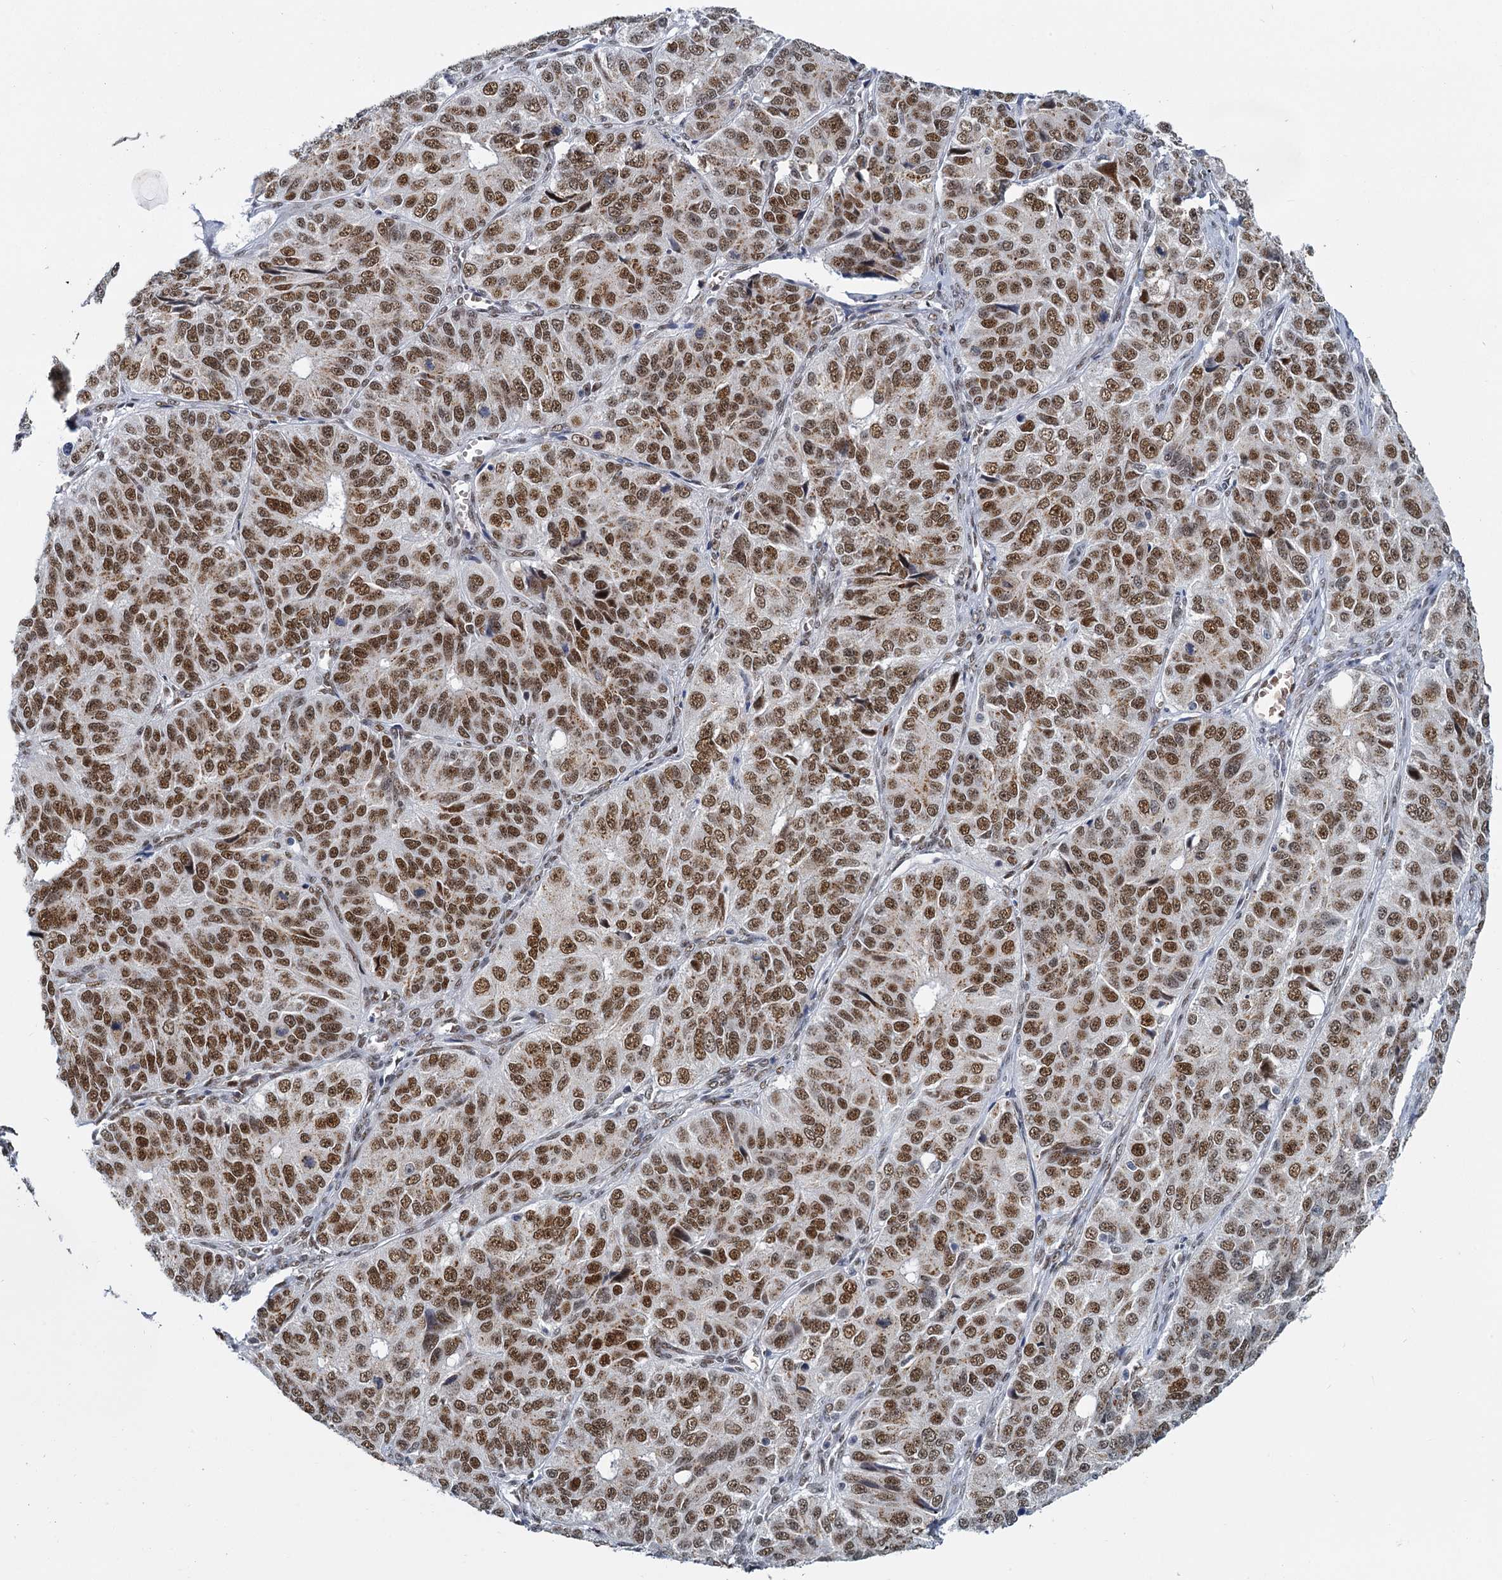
{"staining": {"intensity": "moderate", "quantity": ">75%", "location": "nuclear"}, "tissue": "ovarian cancer", "cell_type": "Tumor cells", "image_type": "cancer", "snomed": [{"axis": "morphology", "description": "Carcinoma, endometroid"}, {"axis": "topography", "description": "Ovary"}], "caption": "This histopathology image displays immunohistochemistry staining of endometroid carcinoma (ovarian), with medium moderate nuclear staining in about >75% of tumor cells.", "gene": "RPRD1A", "patient": {"sex": "female", "age": 51}}